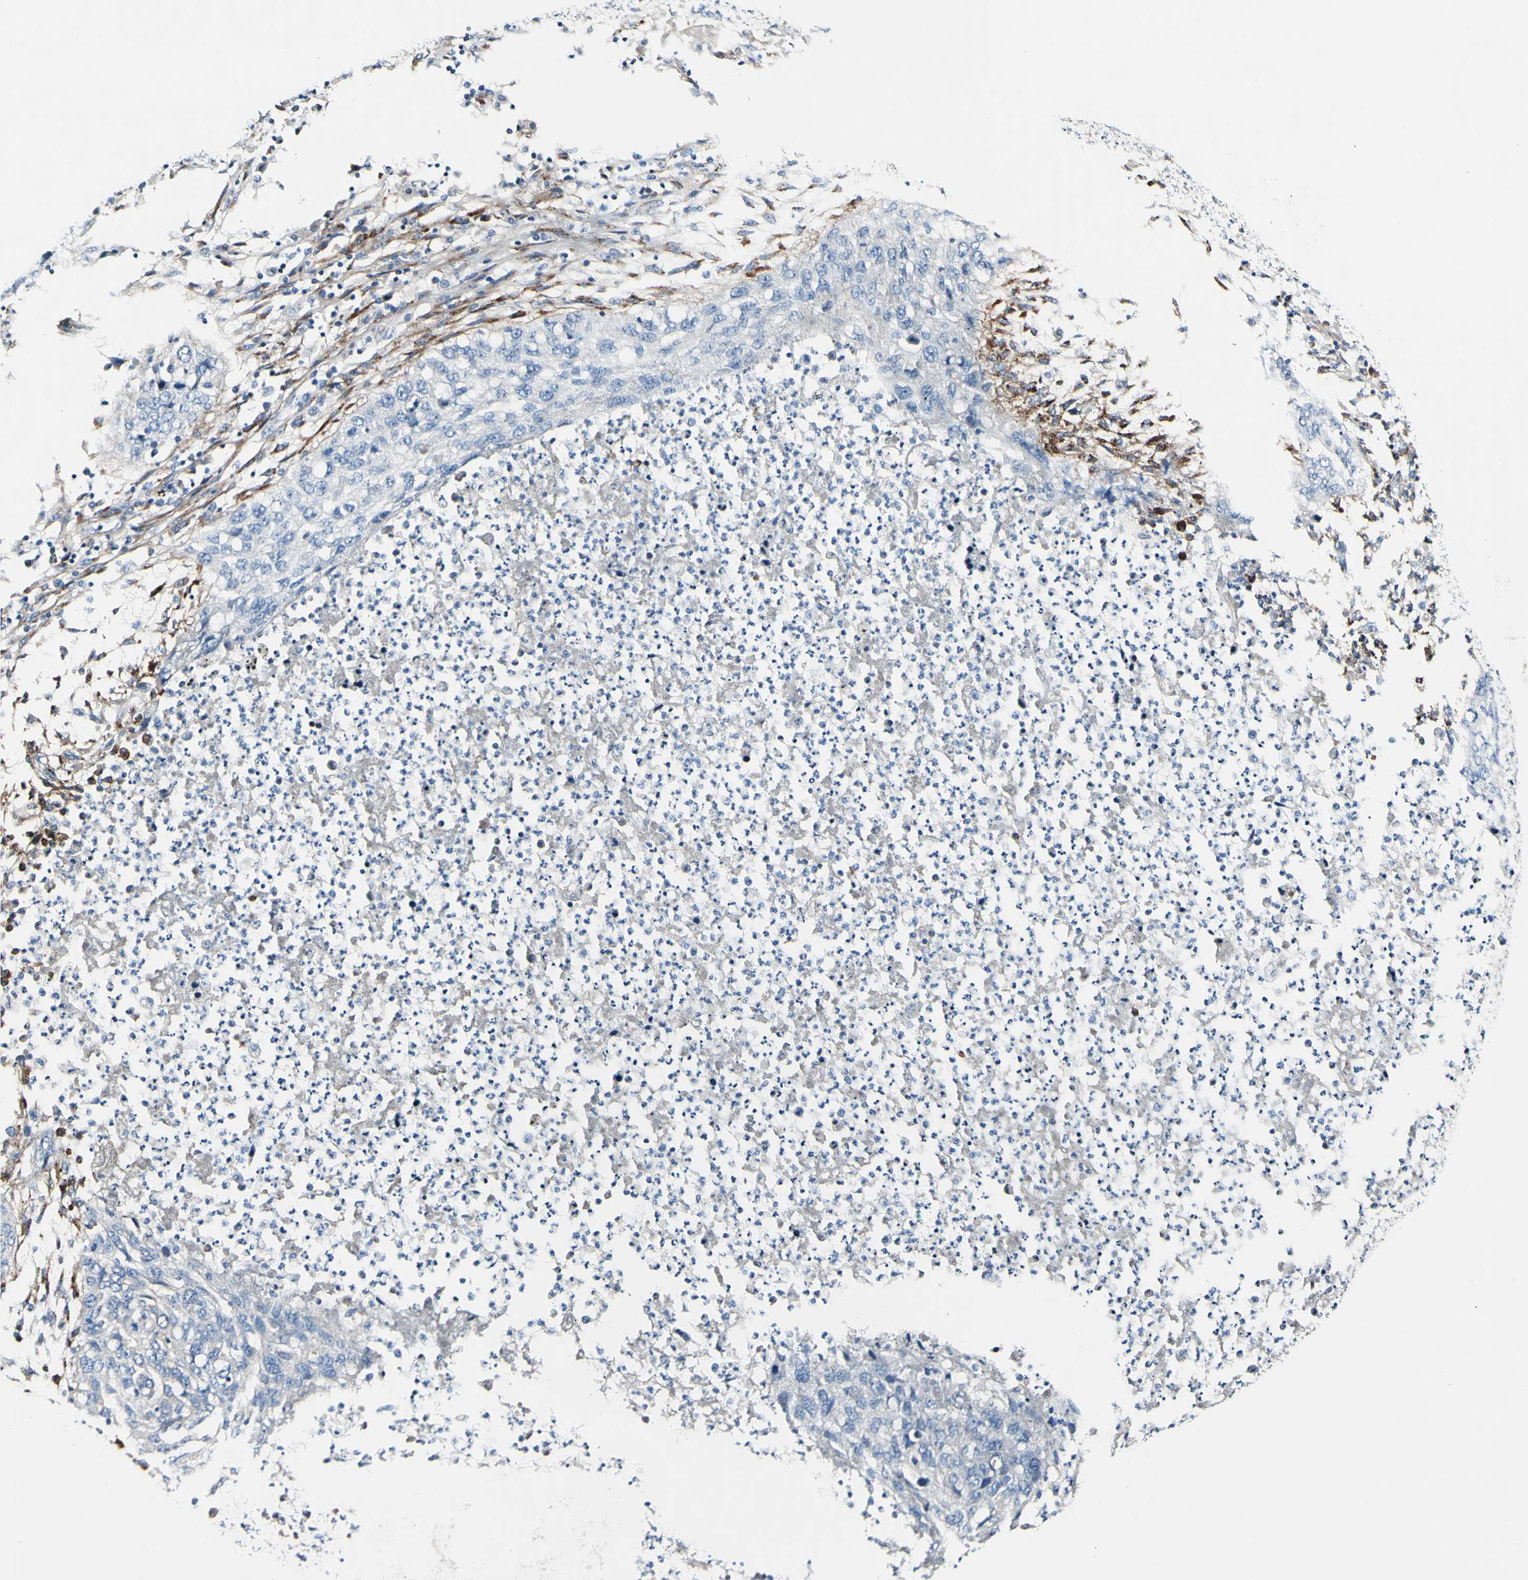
{"staining": {"intensity": "negative", "quantity": "none", "location": "none"}, "tissue": "lung cancer", "cell_type": "Tumor cells", "image_type": "cancer", "snomed": [{"axis": "morphology", "description": "Squamous cell carcinoma, NOS"}, {"axis": "topography", "description": "Lung"}], "caption": "DAB (3,3'-diaminobenzidine) immunohistochemical staining of human lung cancer demonstrates no significant positivity in tumor cells.", "gene": "COL6A3", "patient": {"sex": "female", "age": 63}}